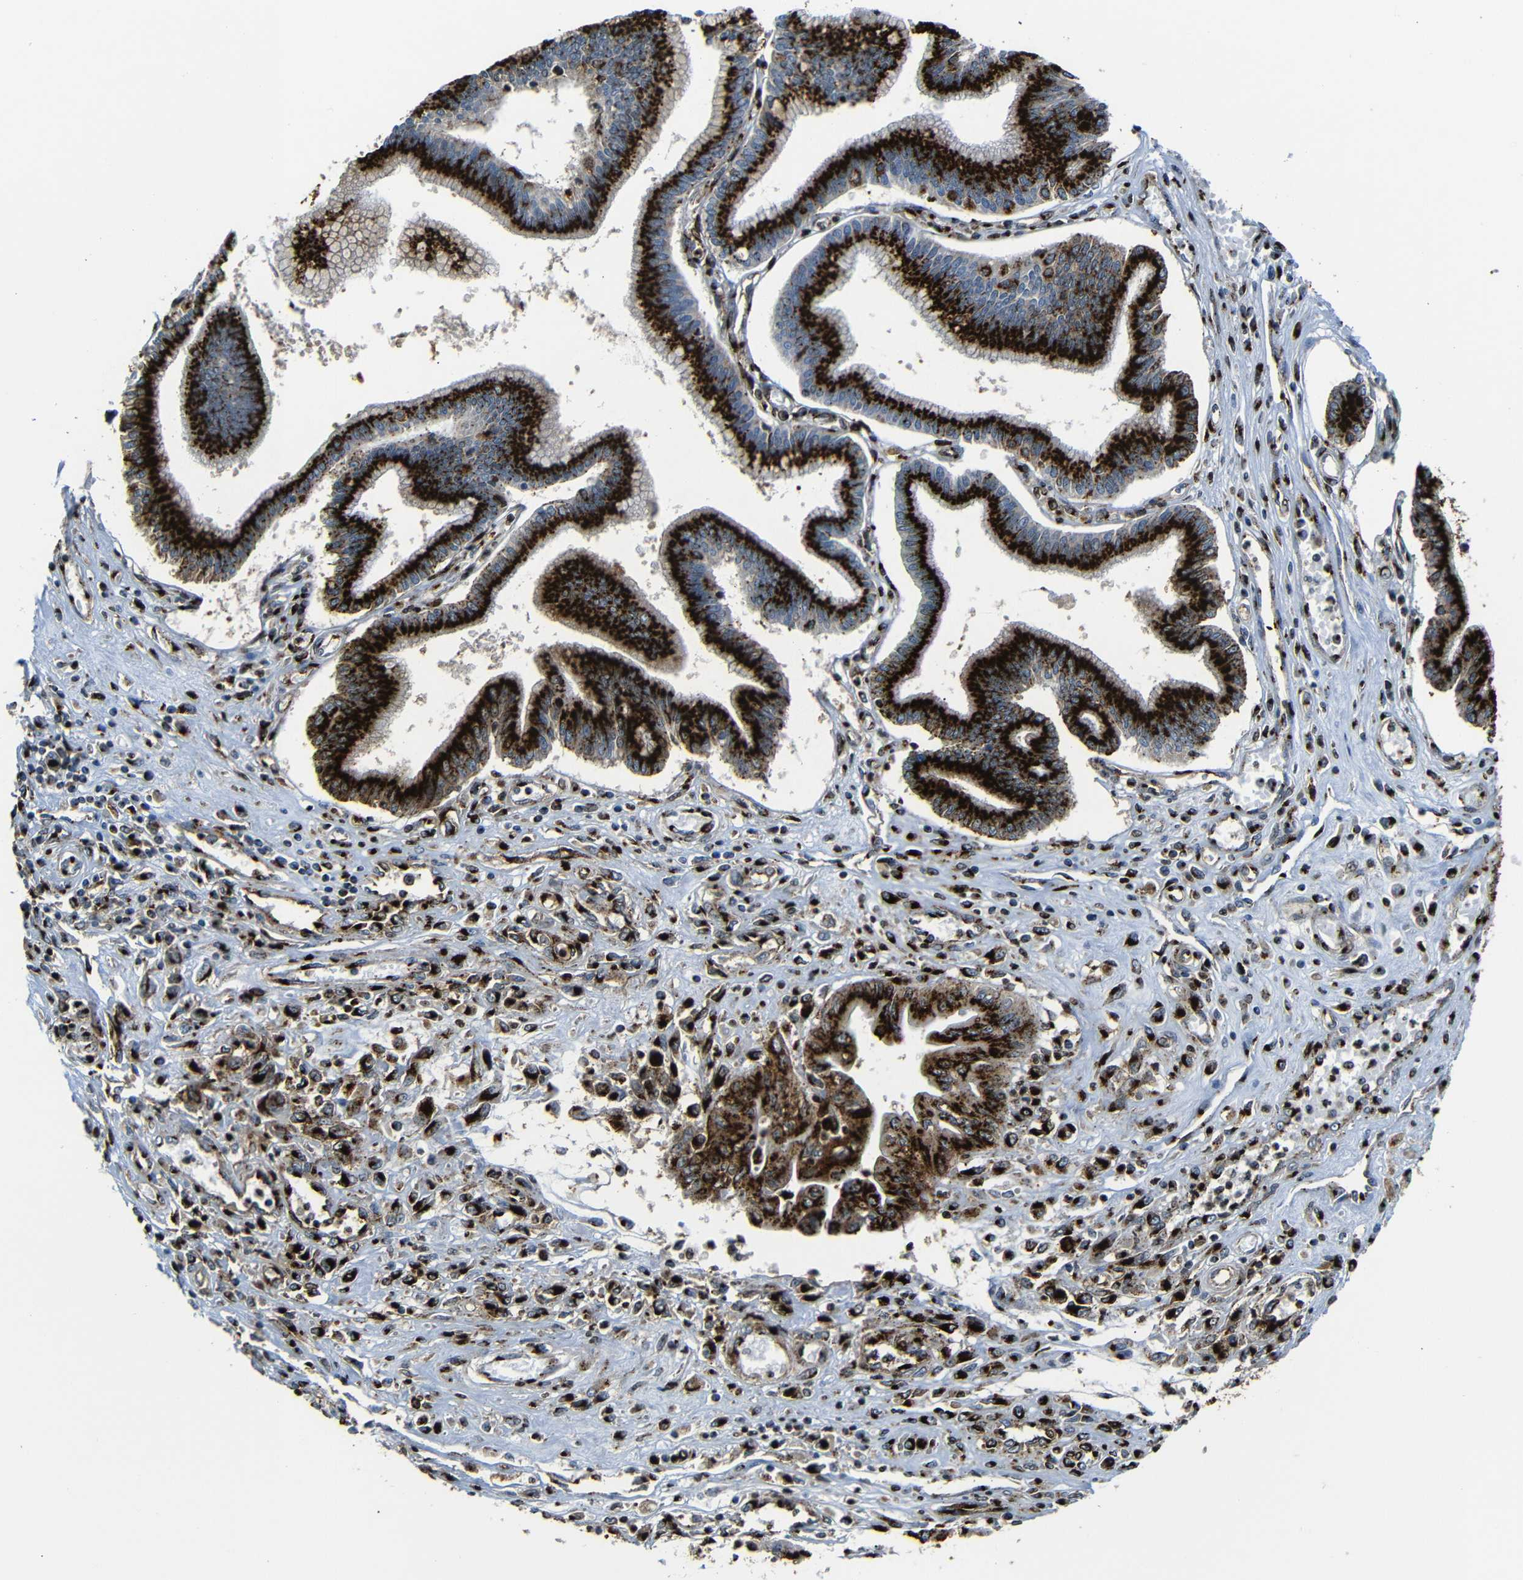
{"staining": {"intensity": "strong", "quantity": ">75%", "location": "cytoplasmic/membranous"}, "tissue": "pancreatic cancer", "cell_type": "Tumor cells", "image_type": "cancer", "snomed": [{"axis": "morphology", "description": "Adenocarcinoma, NOS"}, {"axis": "topography", "description": "Pancreas"}], "caption": "The image shows staining of pancreatic adenocarcinoma, revealing strong cytoplasmic/membranous protein positivity (brown color) within tumor cells. (brown staining indicates protein expression, while blue staining denotes nuclei).", "gene": "TGOLN2", "patient": {"sex": "male", "age": 56}}